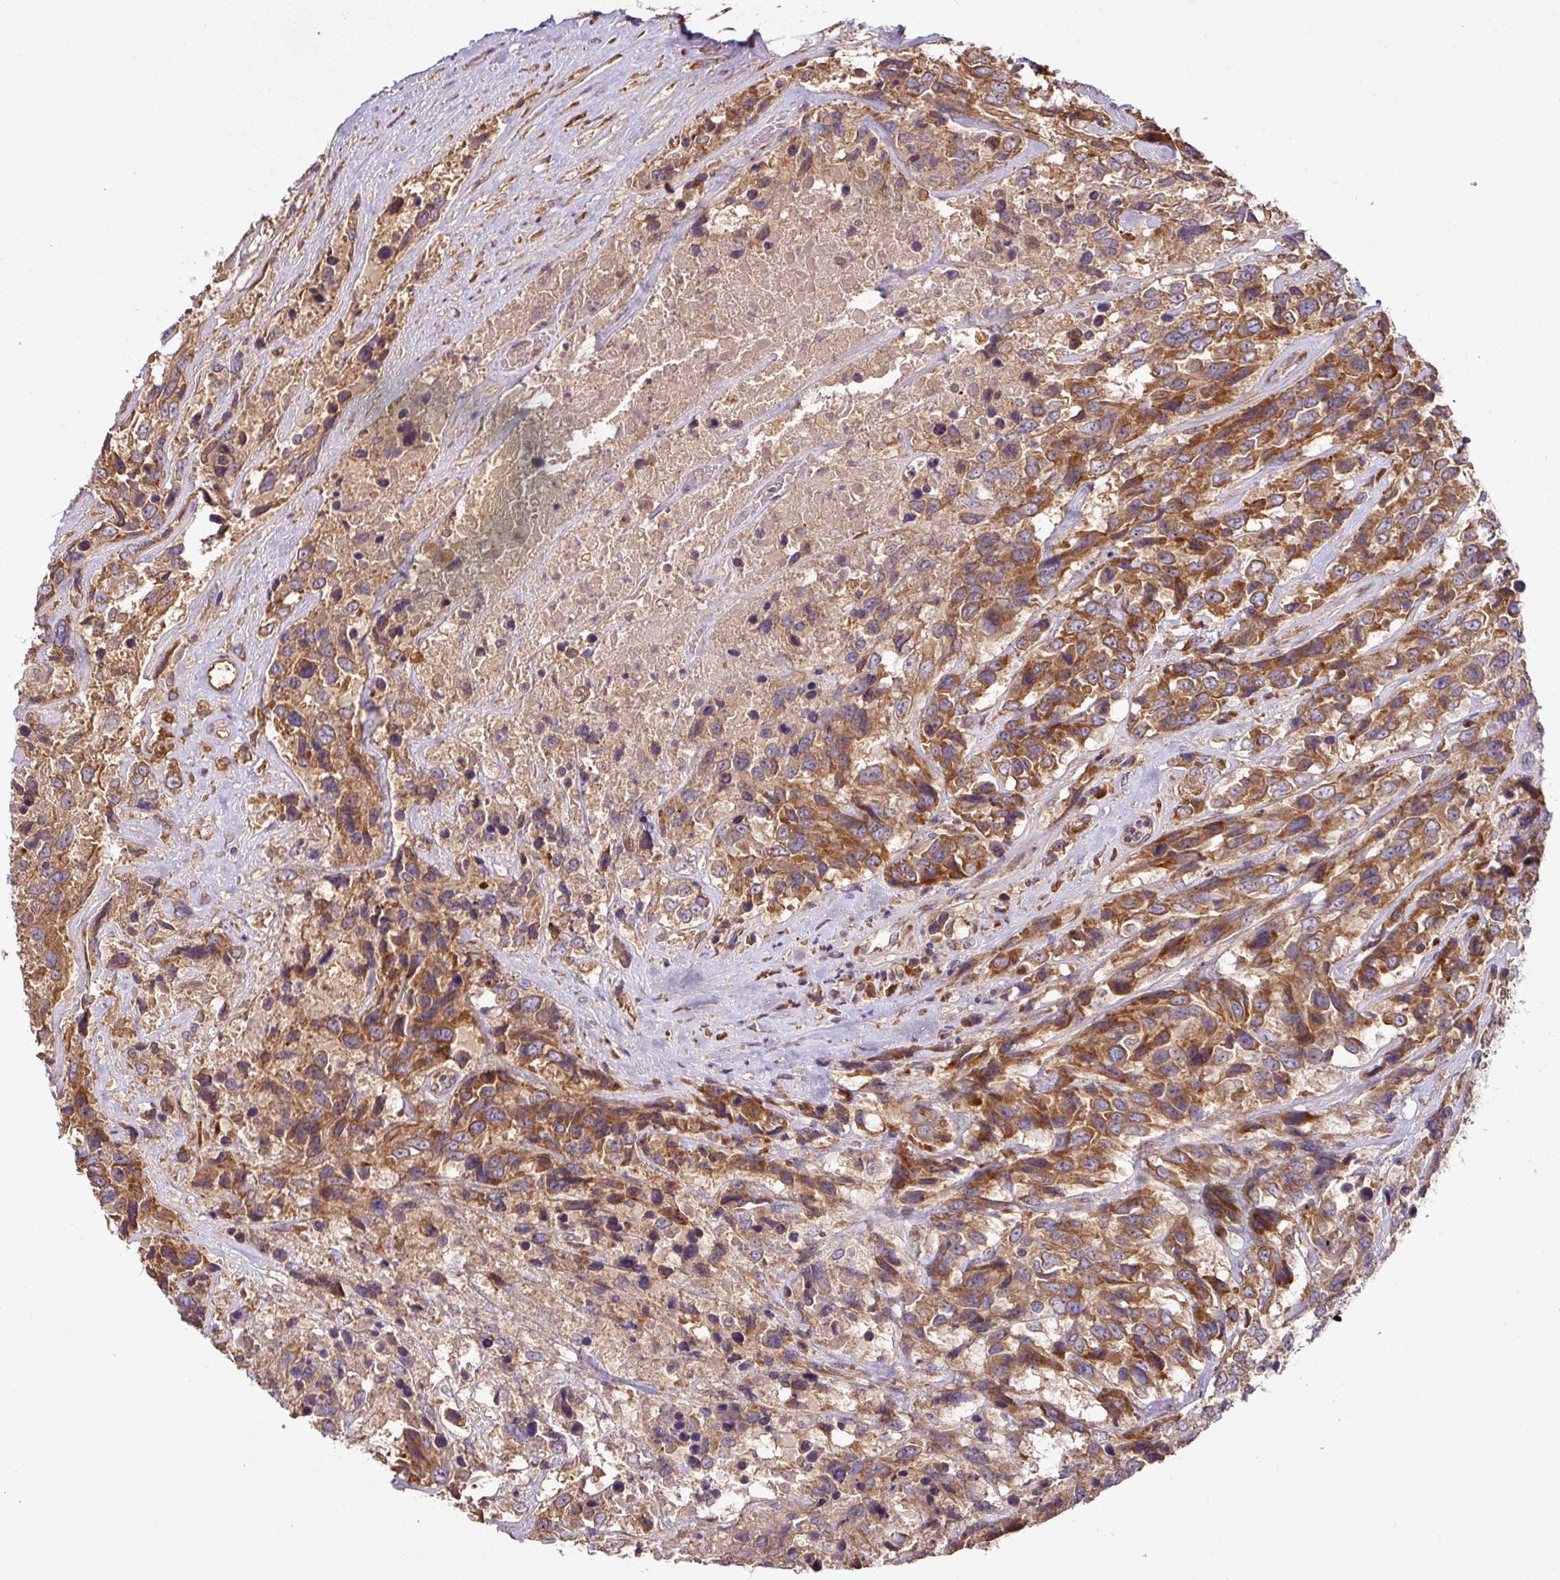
{"staining": {"intensity": "moderate", "quantity": ">75%", "location": "cytoplasmic/membranous"}, "tissue": "urothelial cancer", "cell_type": "Tumor cells", "image_type": "cancer", "snomed": [{"axis": "morphology", "description": "Urothelial carcinoma, High grade"}, {"axis": "topography", "description": "Urinary bladder"}], "caption": "Brown immunohistochemical staining in human high-grade urothelial carcinoma exhibits moderate cytoplasmic/membranous positivity in about >75% of tumor cells.", "gene": "GALP", "patient": {"sex": "female", "age": 70}}